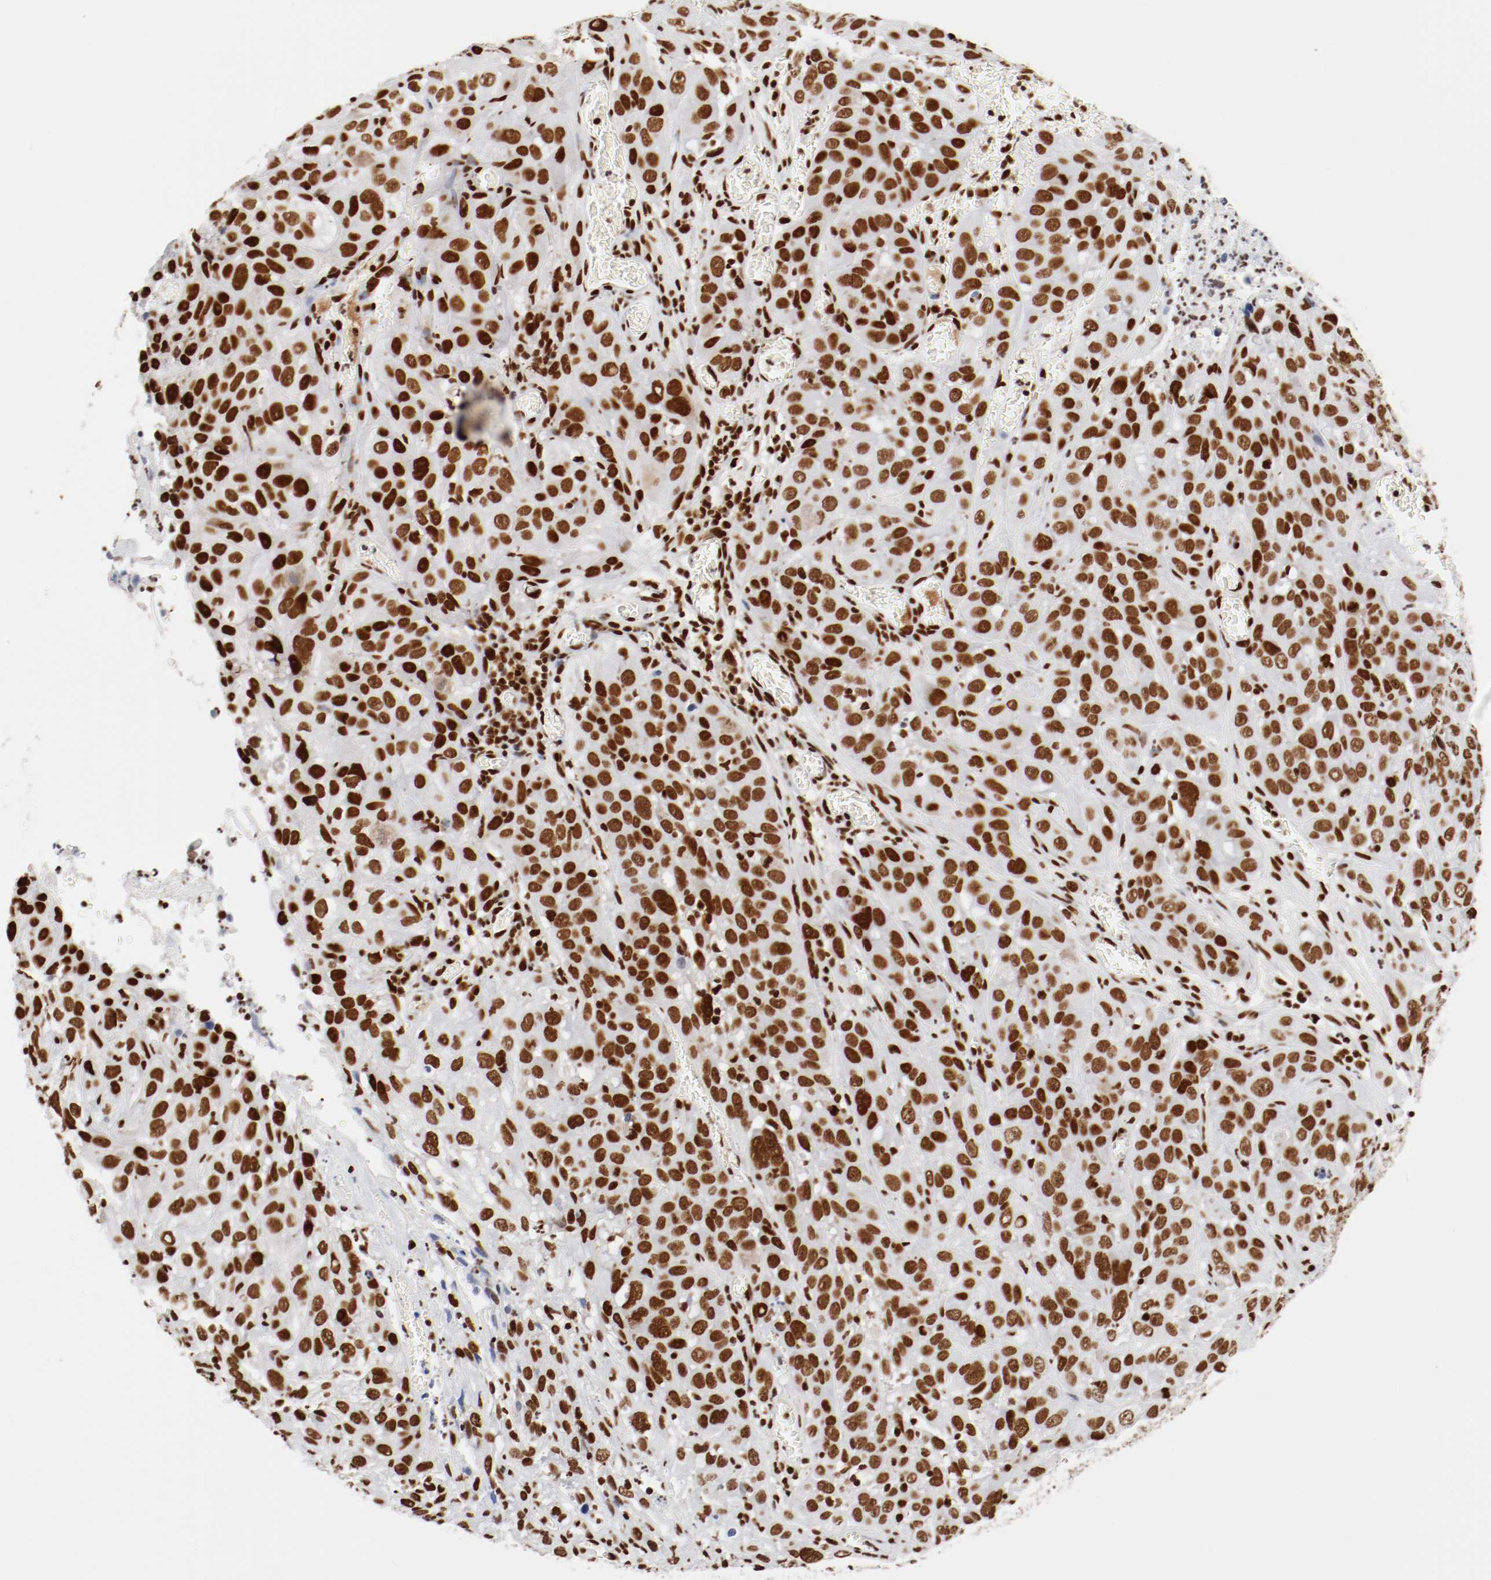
{"staining": {"intensity": "strong", "quantity": ">75%", "location": "nuclear"}, "tissue": "cervical cancer", "cell_type": "Tumor cells", "image_type": "cancer", "snomed": [{"axis": "morphology", "description": "Squamous cell carcinoma, NOS"}, {"axis": "topography", "description": "Cervix"}], "caption": "Strong nuclear protein expression is present in about >75% of tumor cells in cervical cancer (squamous cell carcinoma).", "gene": "CTBP1", "patient": {"sex": "female", "age": 32}}